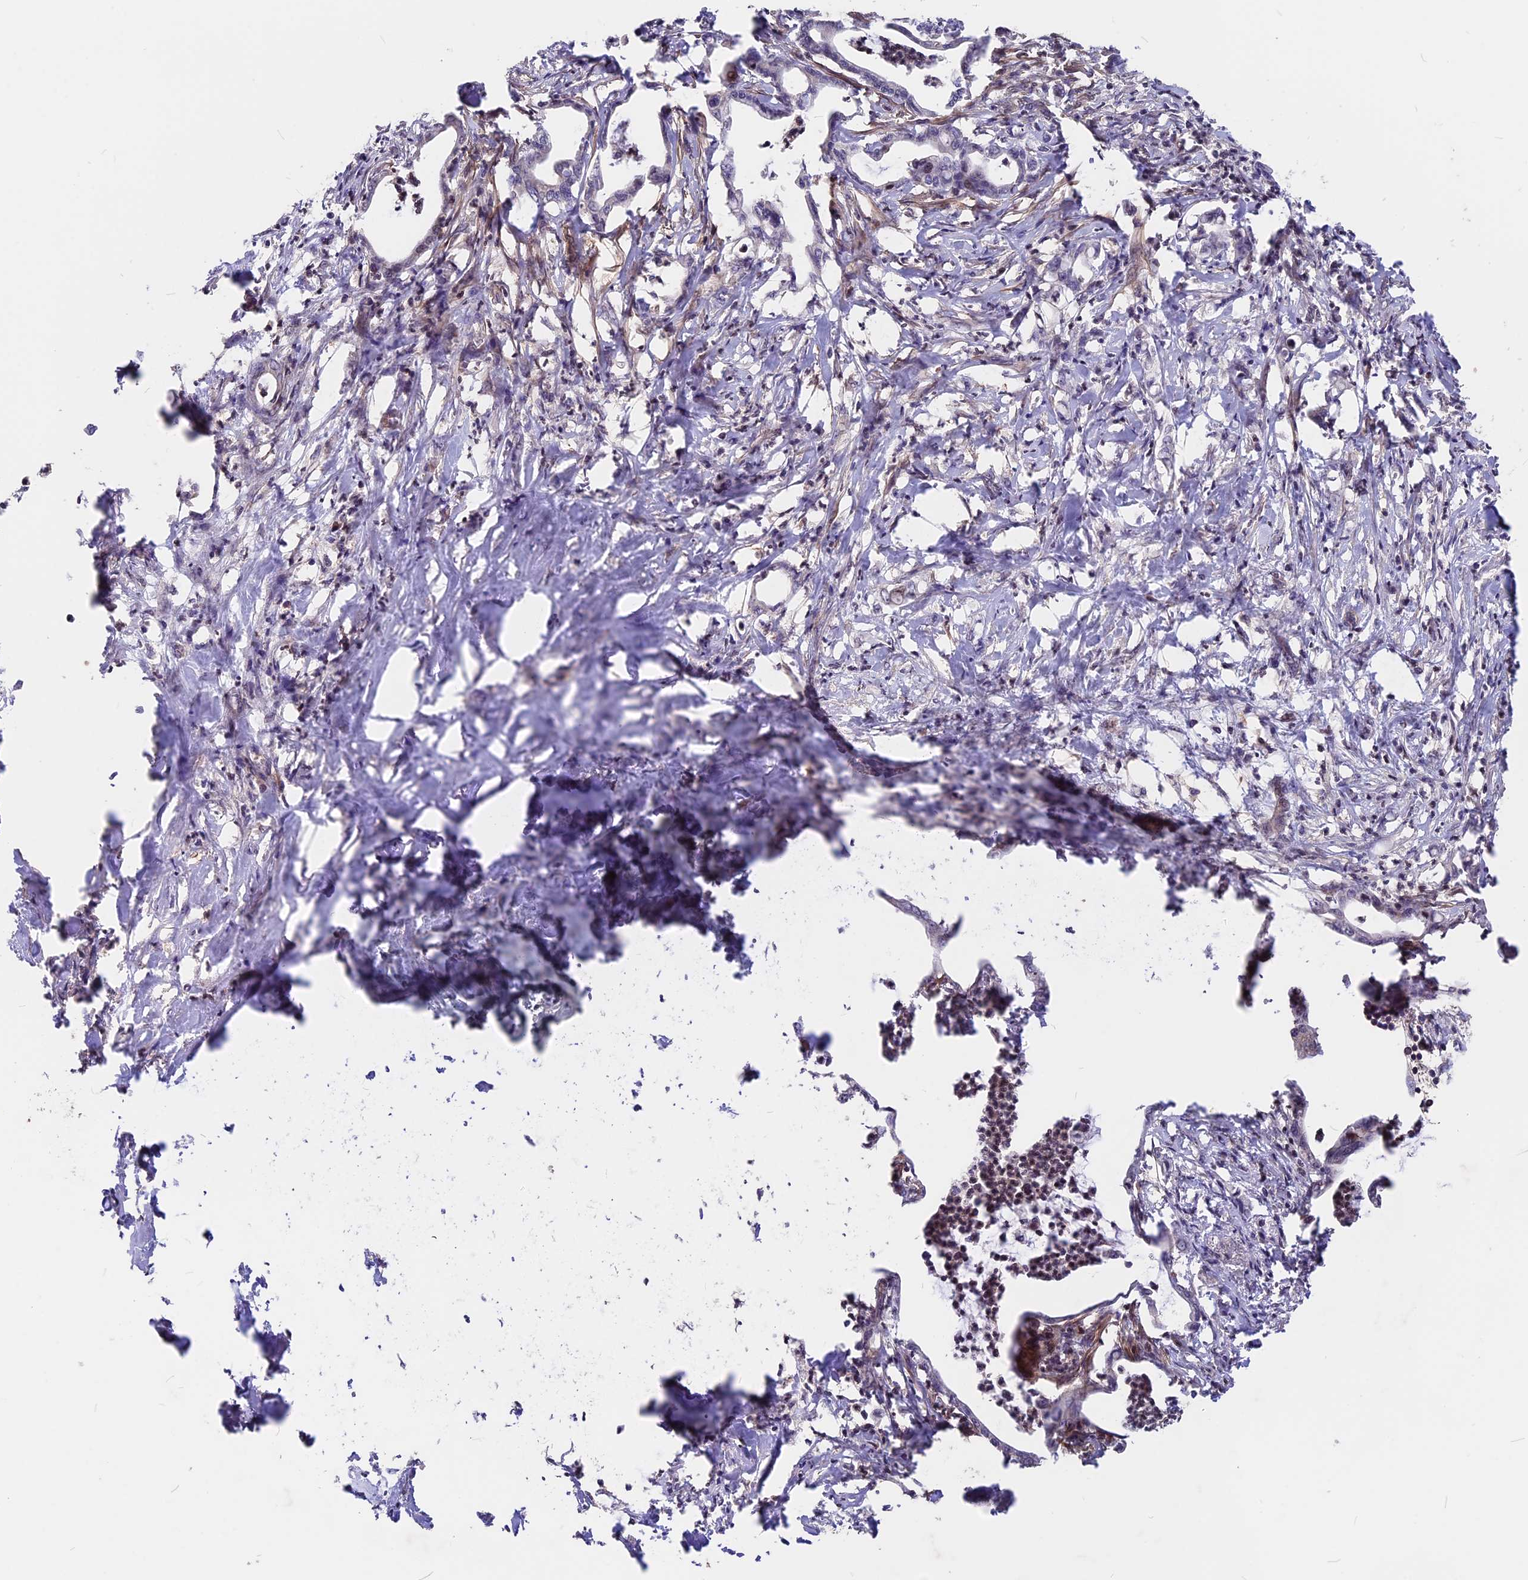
{"staining": {"intensity": "negative", "quantity": "none", "location": "none"}, "tissue": "pancreatic cancer", "cell_type": "Tumor cells", "image_type": "cancer", "snomed": [{"axis": "morphology", "description": "Adenocarcinoma, NOS"}, {"axis": "topography", "description": "Pancreas"}], "caption": "A photomicrograph of pancreatic cancer (adenocarcinoma) stained for a protein exhibits no brown staining in tumor cells.", "gene": "ZC3H10", "patient": {"sex": "female", "age": 55}}